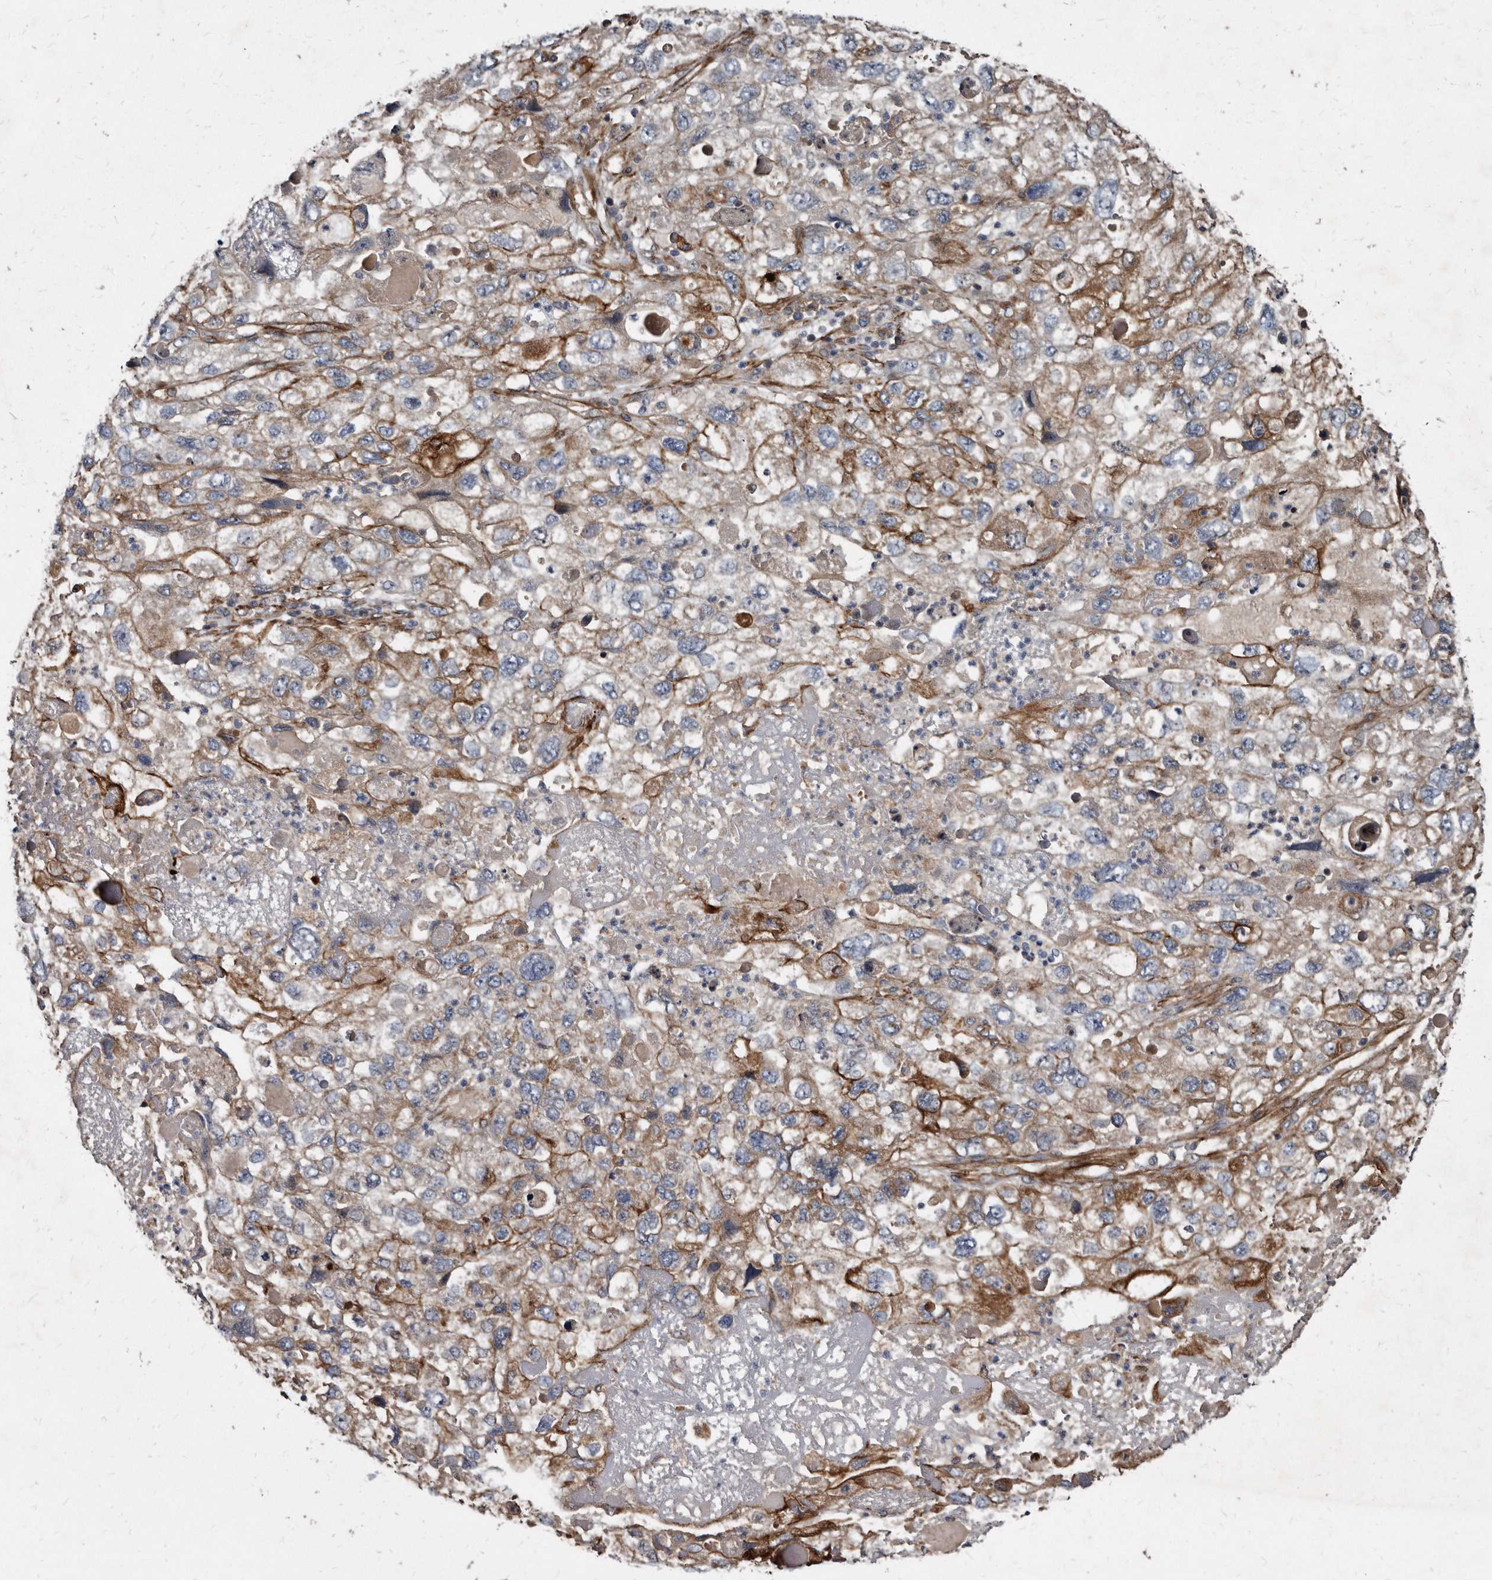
{"staining": {"intensity": "strong", "quantity": "25%-75%", "location": "cytoplasmic/membranous"}, "tissue": "endometrial cancer", "cell_type": "Tumor cells", "image_type": "cancer", "snomed": [{"axis": "morphology", "description": "Adenocarcinoma, NOS"}, {"axis": "topography", "description": "Endometrium"}], "caption": "IHC micrograph of endometrial cancer (adenocarcinoma) stained for a protein (brown), which displays high levels of strong cytoplasmic/membranous expression in about 25%-75% of tumor cells.", "gene": "KCTD20", "patient": {"sex": "female", "age": 49}}